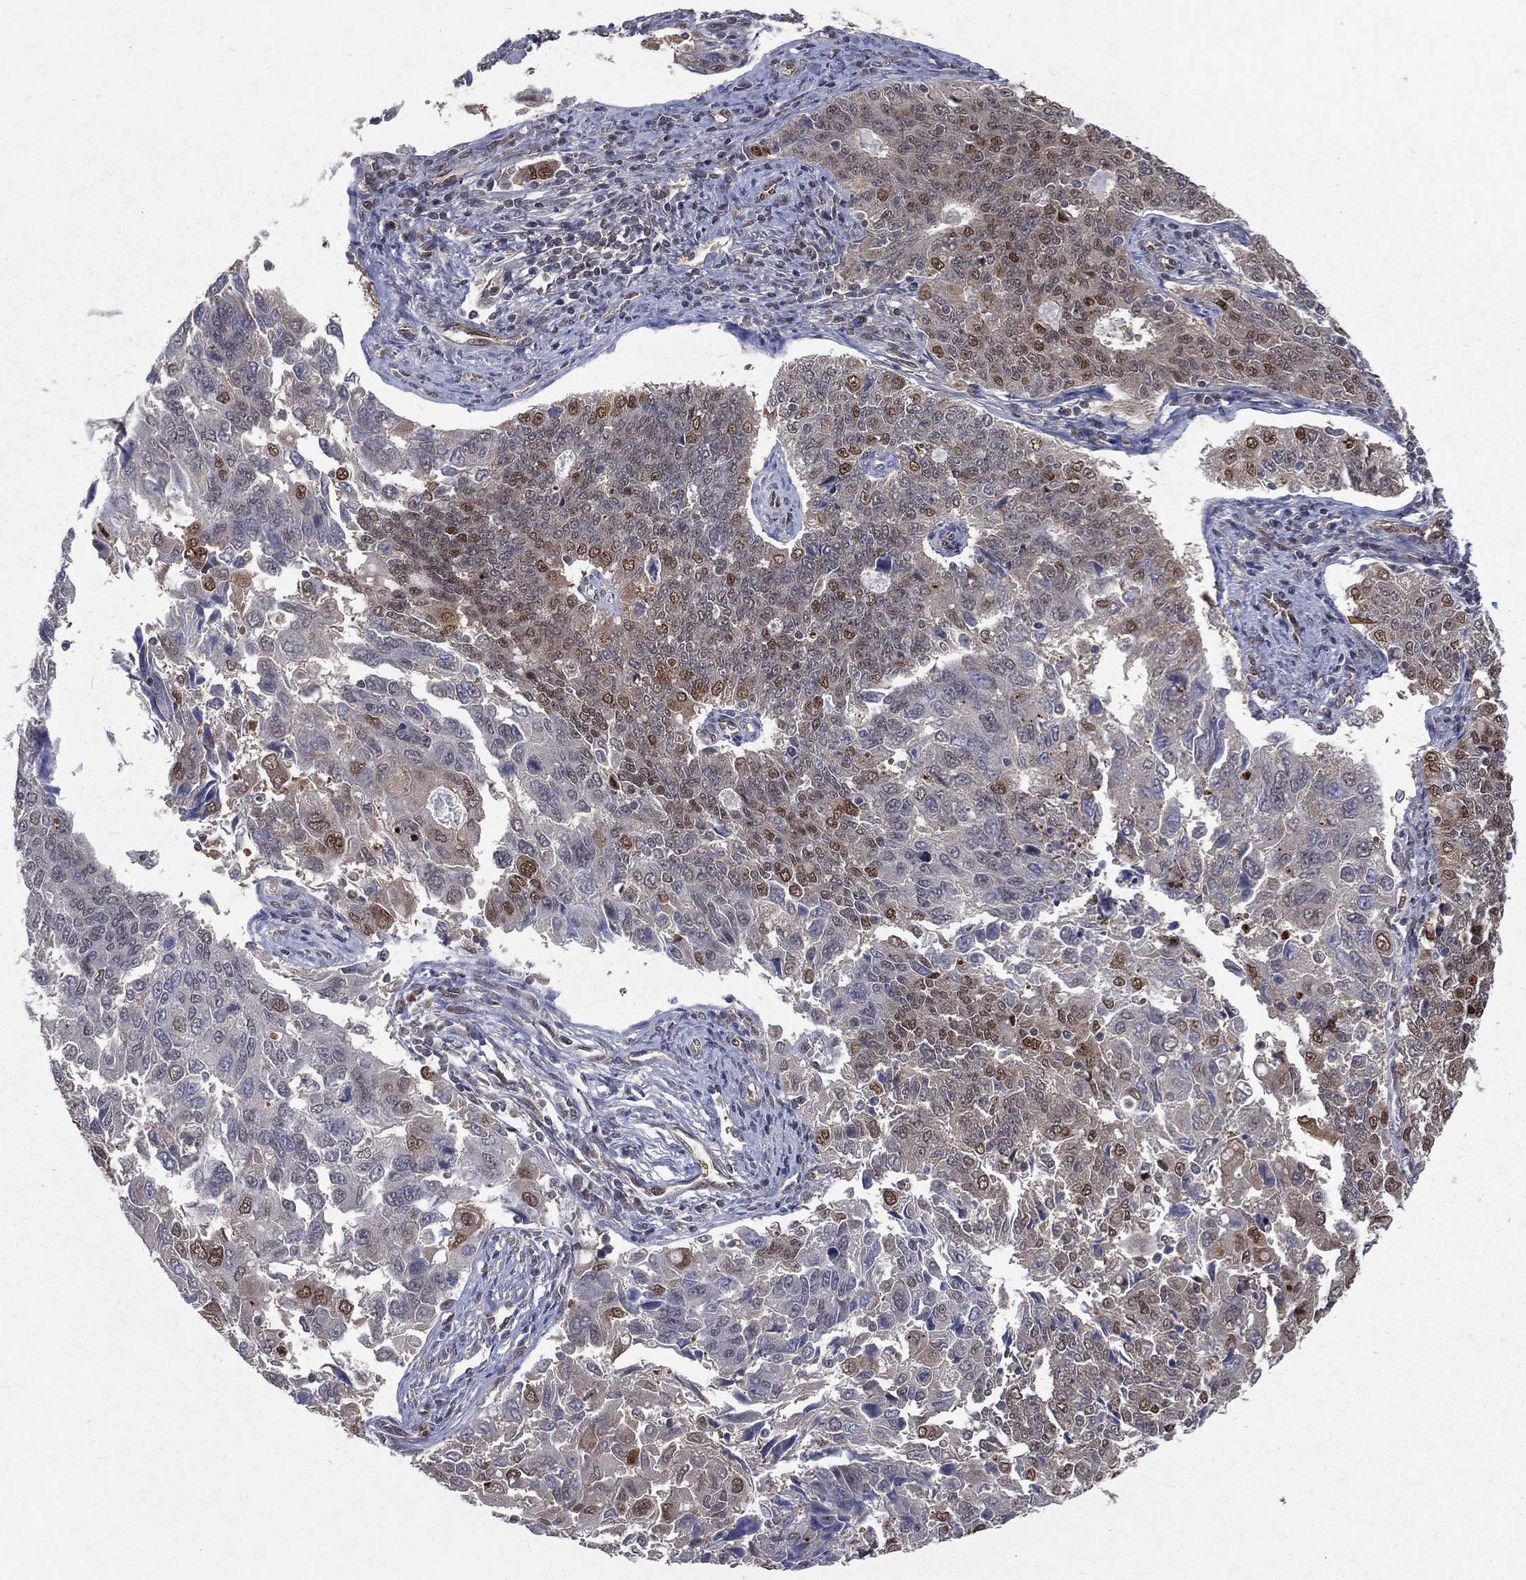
{"staining": {"intensity": "moderate", "quantity": "<25%", "location": "nuclear"}, "tissue": "endometrial cancer", "cell_type": "Tumor cells", "image_type": "cancer", "snomed": [{"axis": "morphology", "description": "Adenocarcinoma, NOS"}, {"axis": "topography", "description": "Endometrium"}], "caption": "The image shows staining of adenocarcinoma (endometrial), revealing moderate nuclear protein staining (brown color) within tumor cells. (IHC, brightfield microscopy, high magnification).", "gene": "GMPR2", "patient": {"sex": "female", "age": 43}}